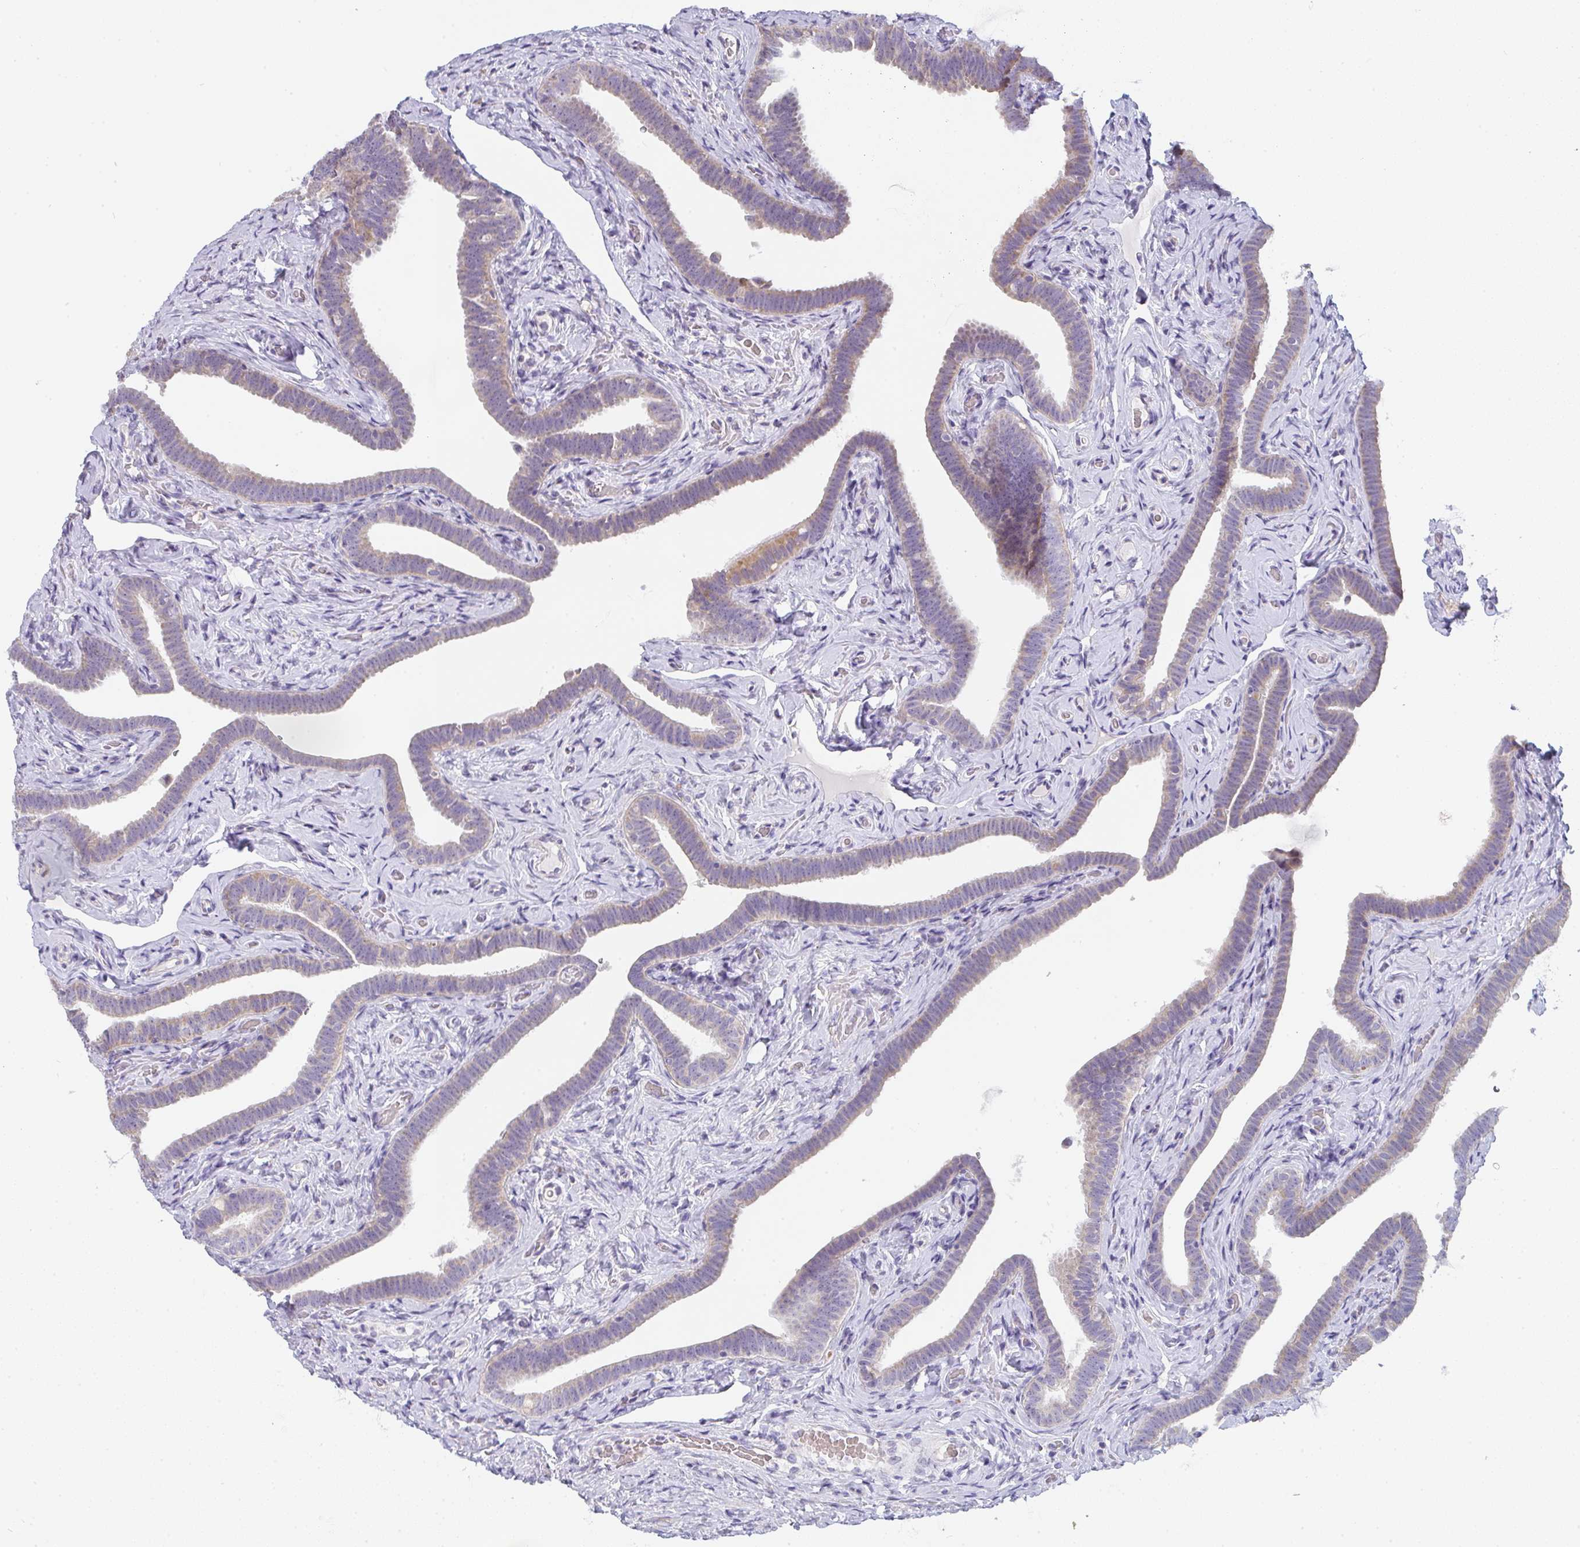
{"staining": {"intensity": "weak", "quantity": "25%-75%", "location": "cytoplasmic/membranous"}, "tissue": "fallopian tube", "cell_type": "Glandular cells", "image_type": "normal", "snomed": [{"axis": "morphology", "description": "Normal tissue, NOS"}, {"axis": "topography", "description": "Fallopian tube"}], "caption": "Protein staining exhibits weak cytoplasmic/membranous staining in about 25%-75% of glandular cells in unremarkable fallopian tube. Immunohistochemistry (ihc) stains the protein in brown and the nuclei are stained blue.", "gene": "CACNA1S", "patient": {"sex": "female", "age": 69}}